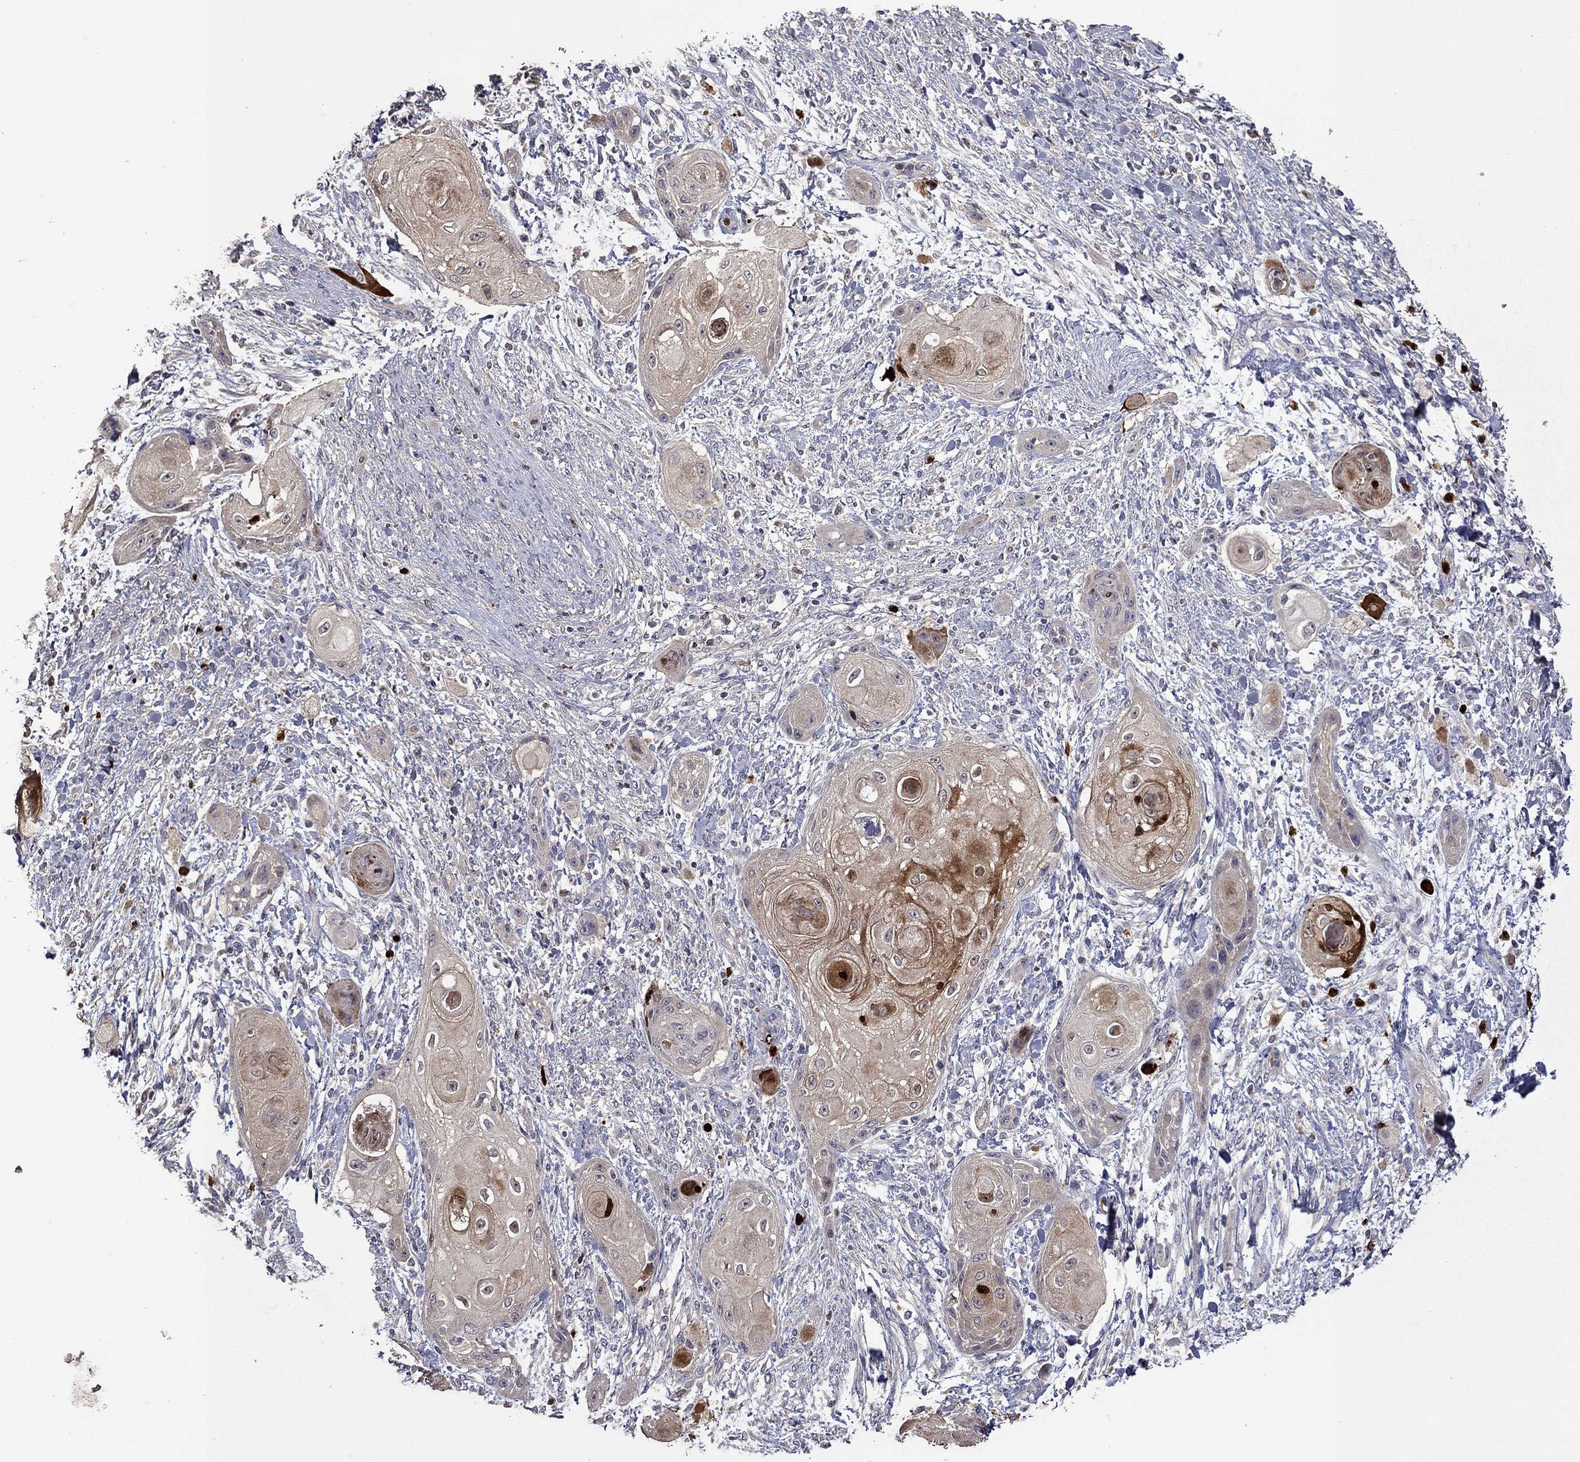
{"staining": {"intensity": "moderate", "quantity": "<25%", "location": "cytoplasmic/membranous"}, "tissue": "skin cancer", "cell_type": "Tumor cells", "image_type": "cancer", "snomed": [{"axis": "morphology", "description": "Squamous cell carcinoma, NOS"}, {"axis": "topography", "description": "Skin"}], "caption": "Brown immunohistochemical staining in human skin cancer displays moderate cytoplasmic/membranous staining in about <25% of tumor cells. (Brightfield microscopy of DAB IHC at high magnification).", "gene": "SATB1", "patient": {"sex": "male", "age": 62}}